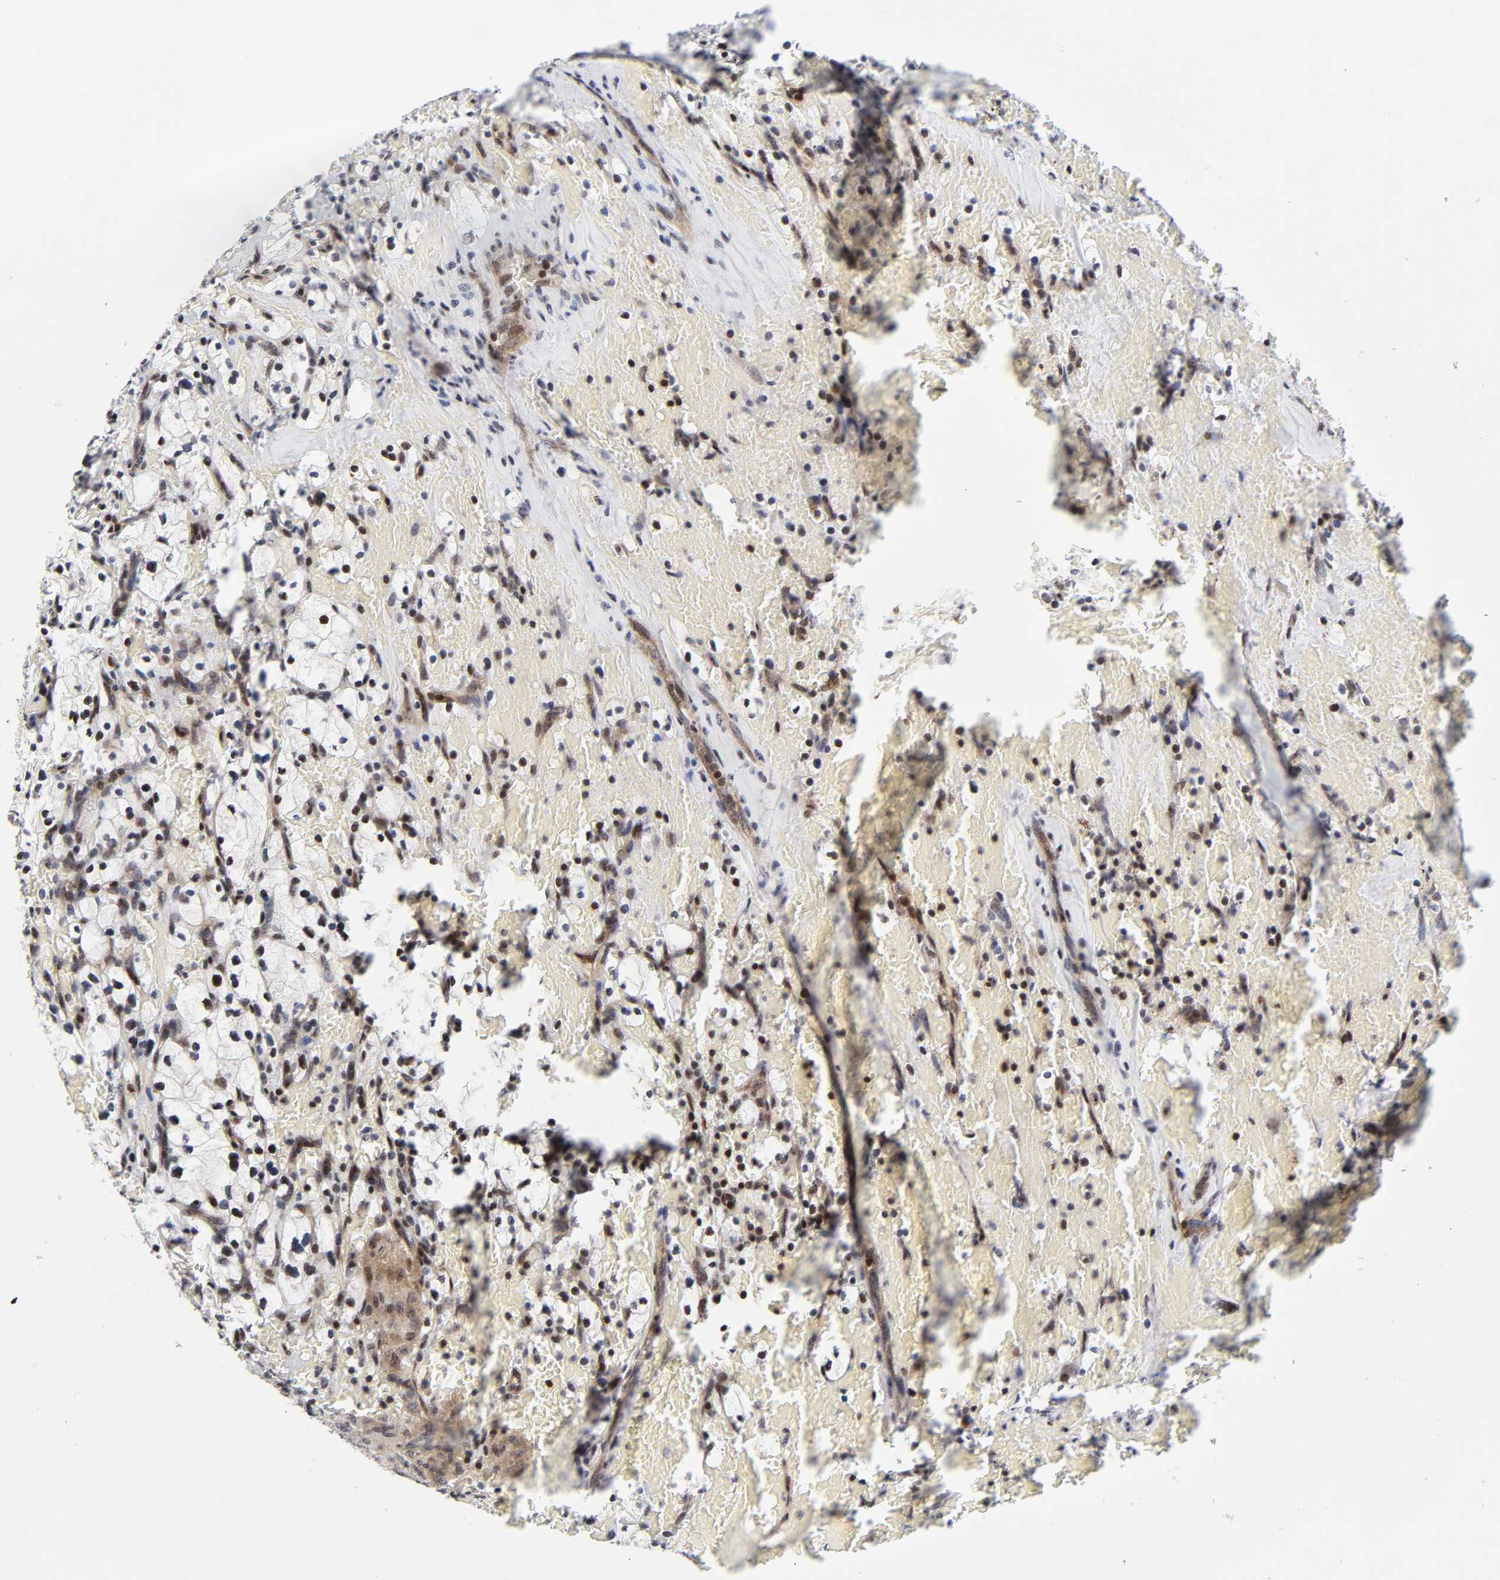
{"staining": {"intensity": "strong", "quantity": "25%-75%", "location": "nuclear"}, "tissue": "renal cancer", "cell_type": "Tumor cells", "image_type": "cancer", "snomed": [{"axis": "morphology", "description": "Adenocarcinoma, NOS"}, {"axis": "topography", "description": "Kidney"}], "caption": "Immunohistochemical staining of human adenocarcinoma (renal) demonstrates strong nuclear protein staining in about 25%-75% of tumor cells. (brown staining indicates protein expression, while blue staining denotes nuclei).", "gene": "STK38", "patient": {"sex": "female", "age": 83}}